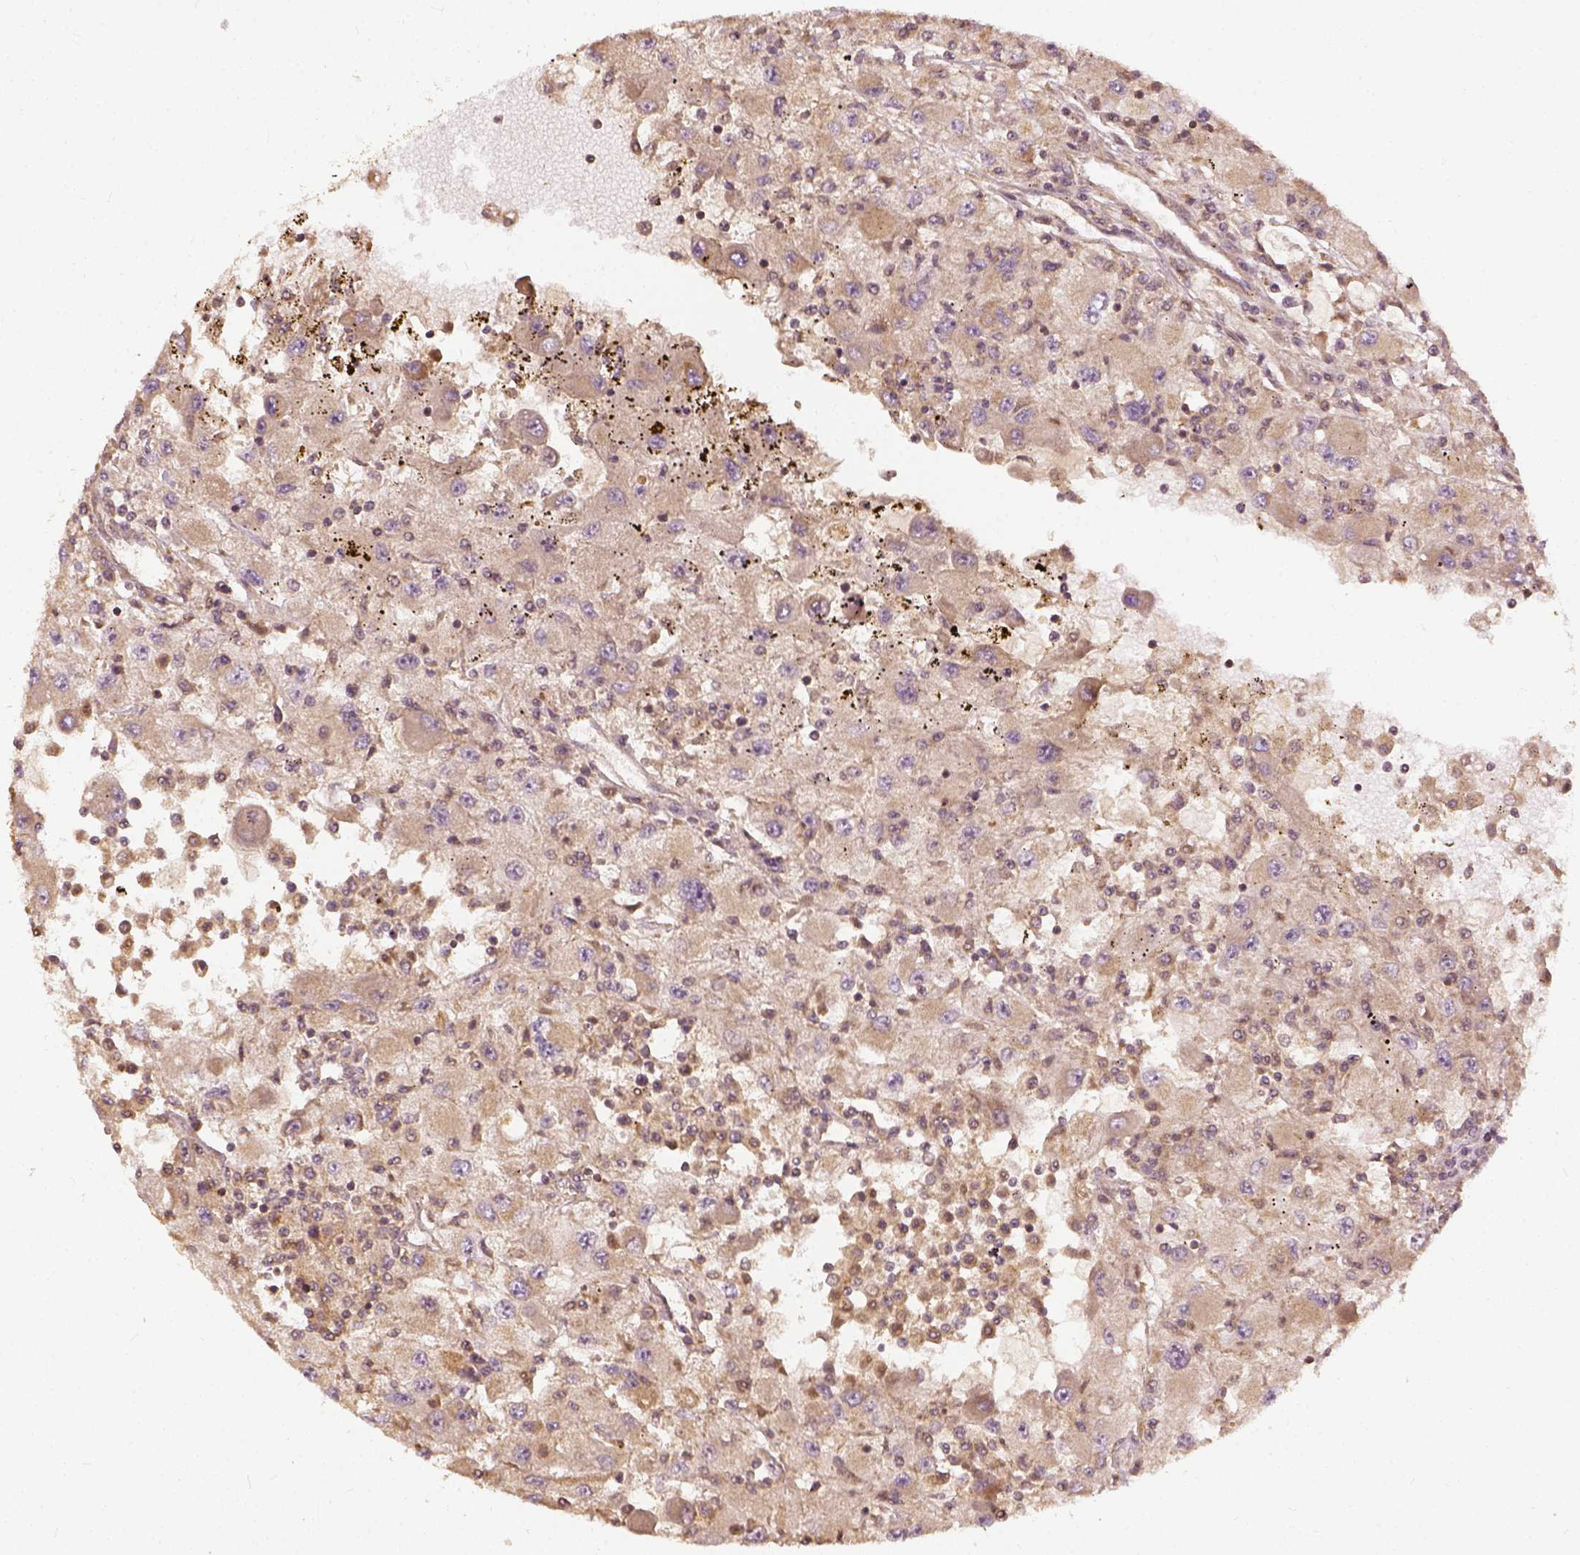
{"staining": {"intensity": "weak", "quantity": "25%-75%", "location": "cytoplasmic/membranous"}, "tissue": "renal cancer", "cell_type": "Tumor cells", "image_type": "cancer", "snomed": [{"axis": "morphology", "description": "Adenocarcinoma, NOS"}, {"axis": "topography", "description": "Kidney"}], "caption": "Immunohistochemical staining of human adenocarcinoma (renal) displays low levels of weak cytoplasmic/membranous protein positivity in approximately 25%-75% of tumor cells.", "gene": "VEGFA", "patient": {"sex": "female", "age": 67}}